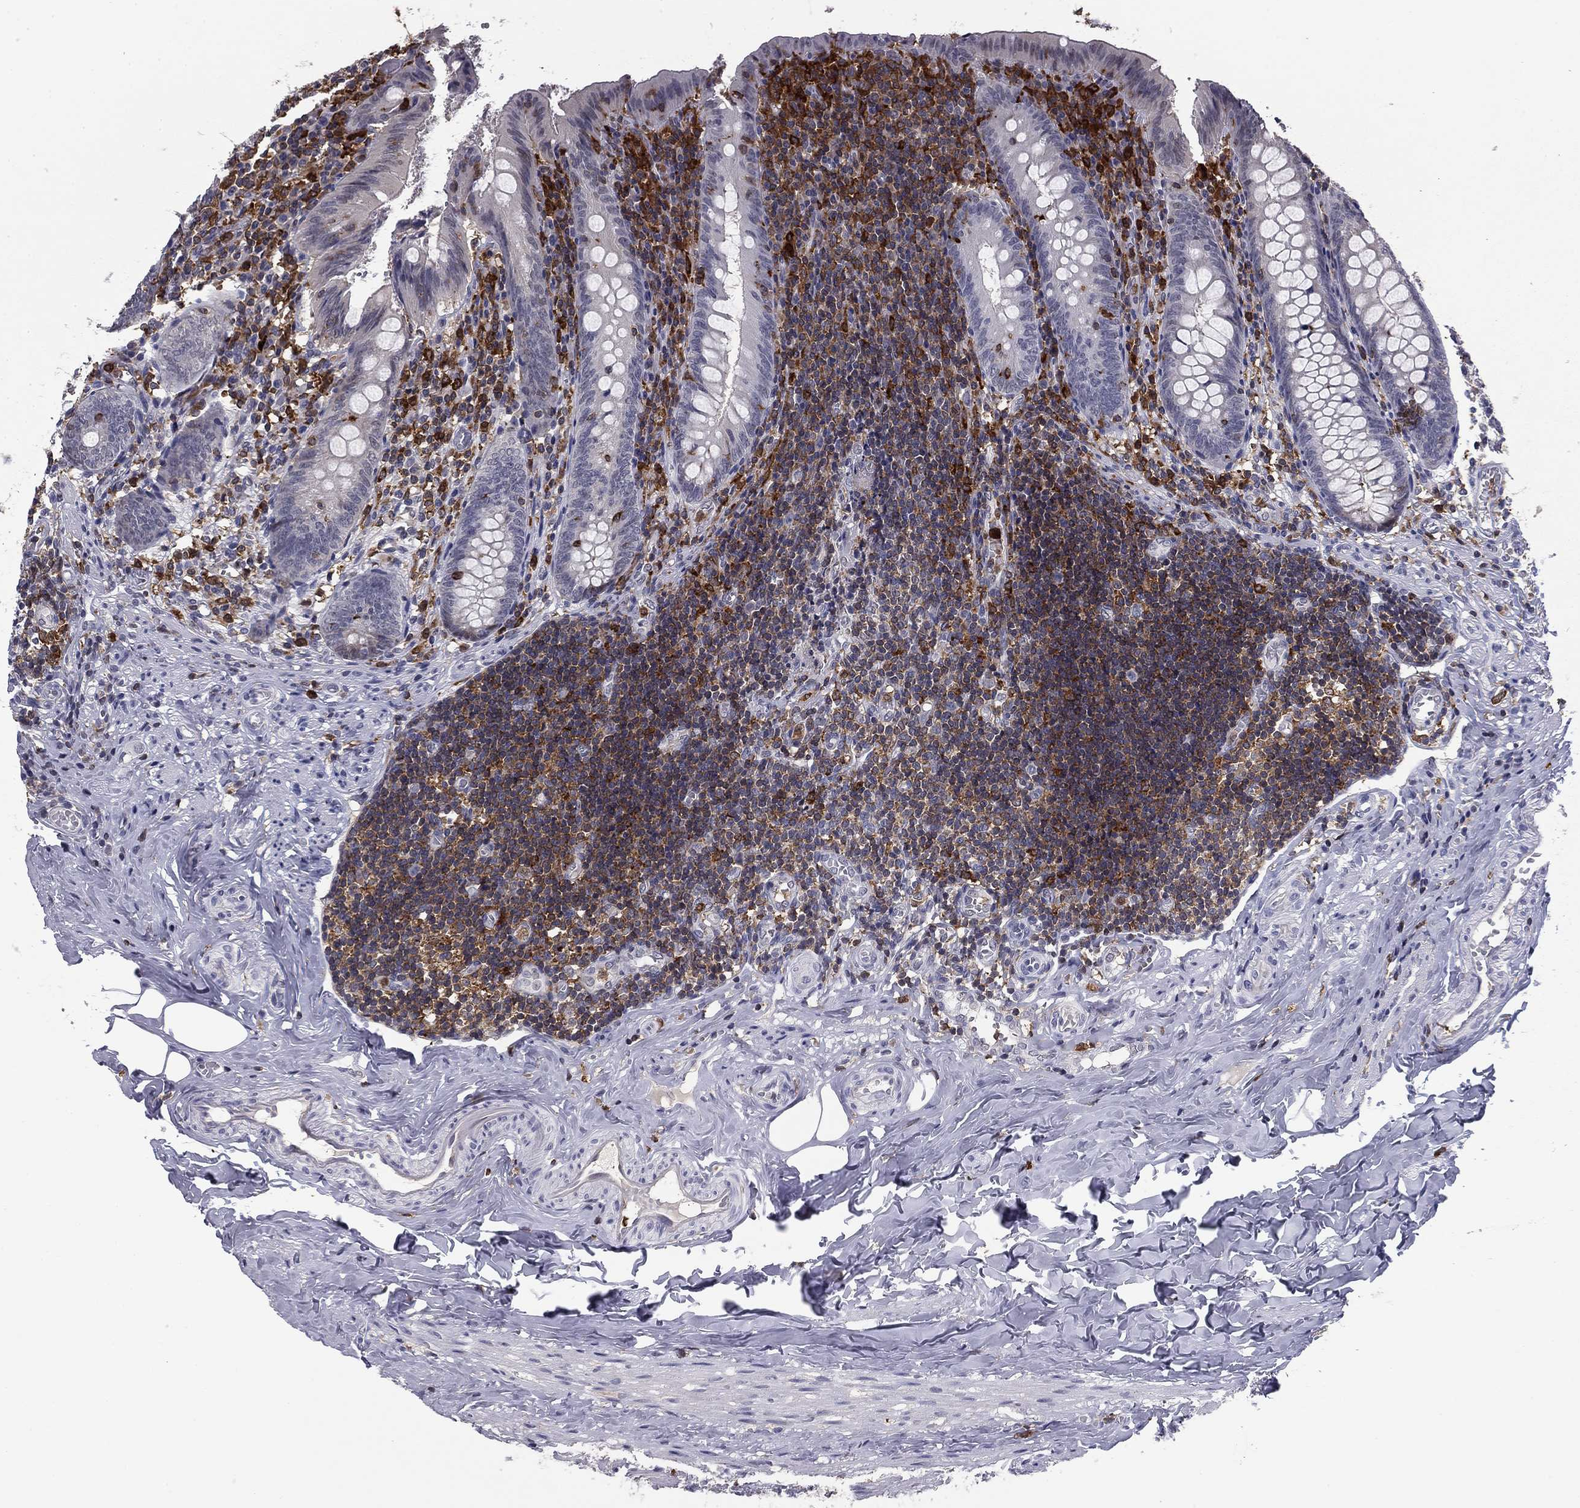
{"staining": {"intensity": "negative", "quantity": "none", "location": "none"}, "tissue": "appendix", "cell_type": "Glandular cells", "image_type": "normal", "snomed": [{"axis": "morphology", "description": "Normal tissue, NOS"}, {"axis": "topography", "description": "Appendix"}], "caption": "Appendix stained for a protein using immunohistochemistry (IHC) shows no expression glandular cells.", "gene": "PLCB2", "patient": {"sex": "female", "age": 23}}